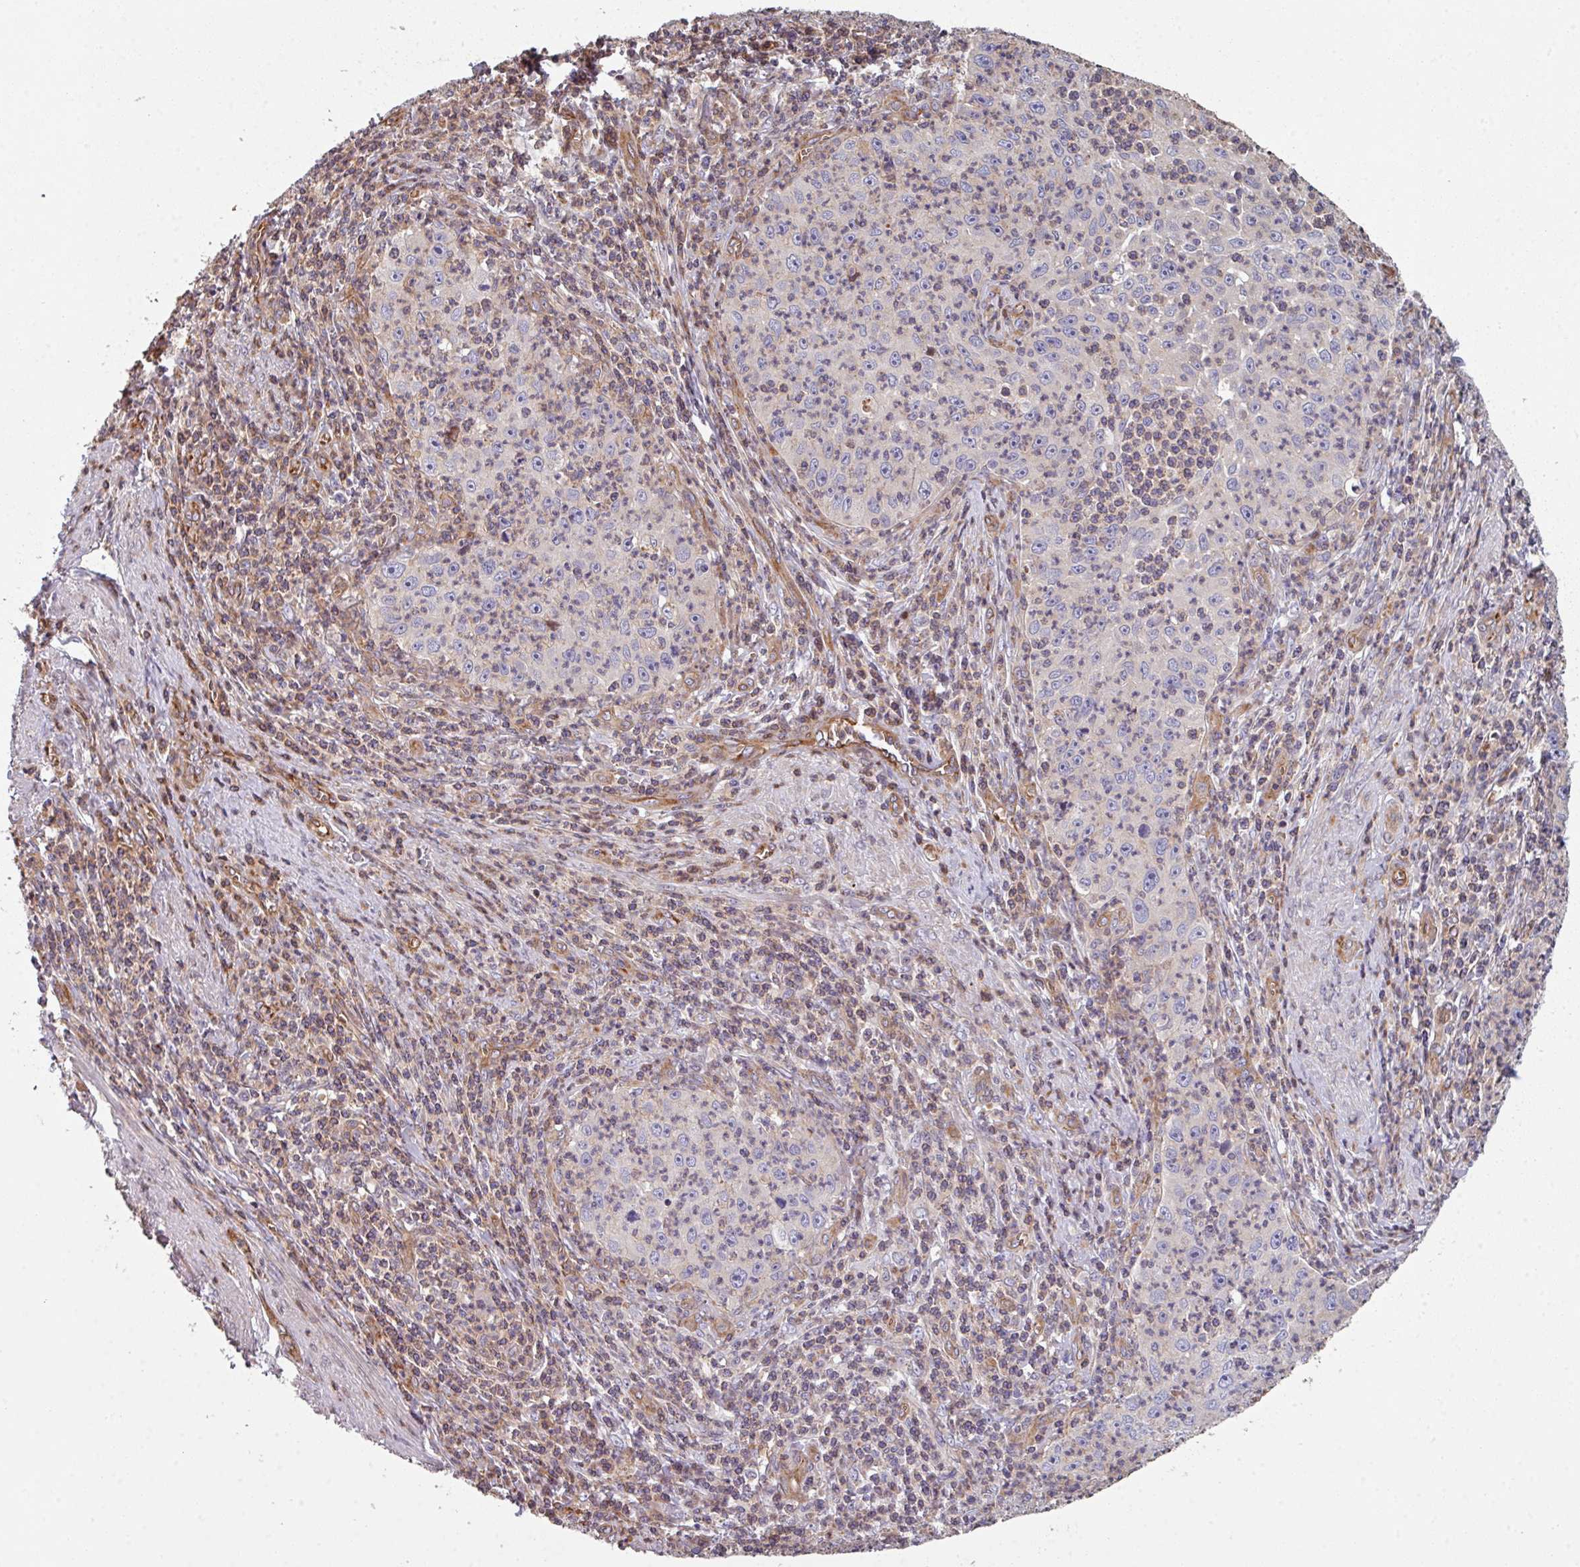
{"staining": {"intensity": "negative", "quantity": "none", "location": "none"}, "tissue": "cervical cancer", "cell_type": "Tumor cells", "image_type": "cancer", "snomed": [{"axis": "morphology", "description": "Squamous cell carcinoma, NOS"}, {"axis": "topography", "description": "Cervix"}], "caption": "The histopathology image demonstrates no significant positivity in tumor cells of cervical squamous cell carcinoma.", "gene": "ANO9", "patient": {"sex": "female", "age": 30}}